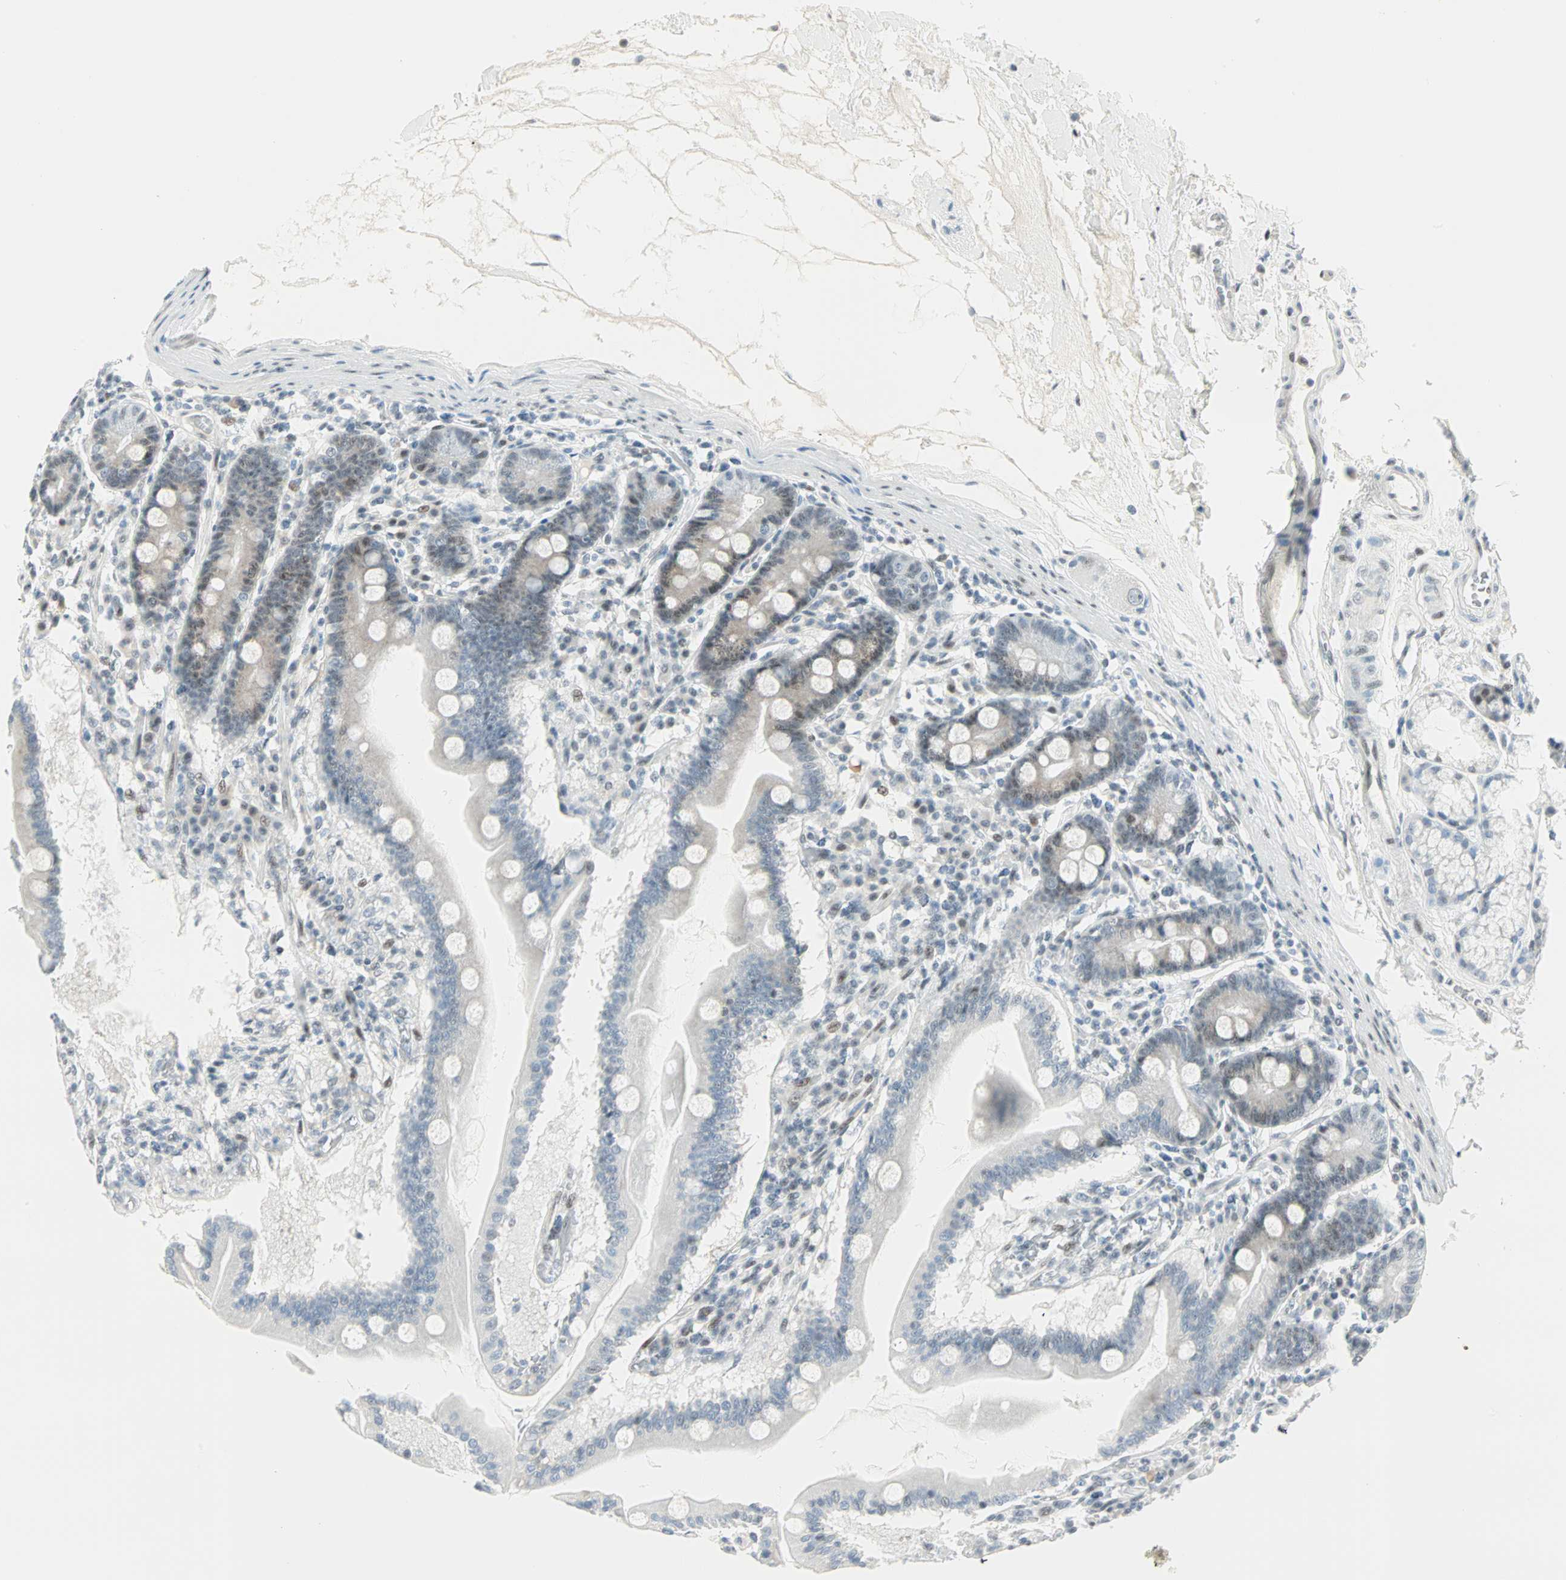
{"staining": {"intensity": "weak", "quantity": "25%-75%", "location": "cytoplasmic/membranous,nuclear"}, "tissue": "duodenum", "cell_type": "Glandular cells", "image_type": "normal", "snomed": [{"axis": "morphology", "description": "Normal tissue, NOS"}, {"axis": "topography", "description": "Duodenum"}], "caption": "A histopathology image of human duodenum stained for a protein exhibits weak cytoplasmic/membranous,nuclear brown staining in glandular cells. Nuclei are stained in blue.", "gene": "PKNOX1", "patient": {"sex": "female", "age": 64}}